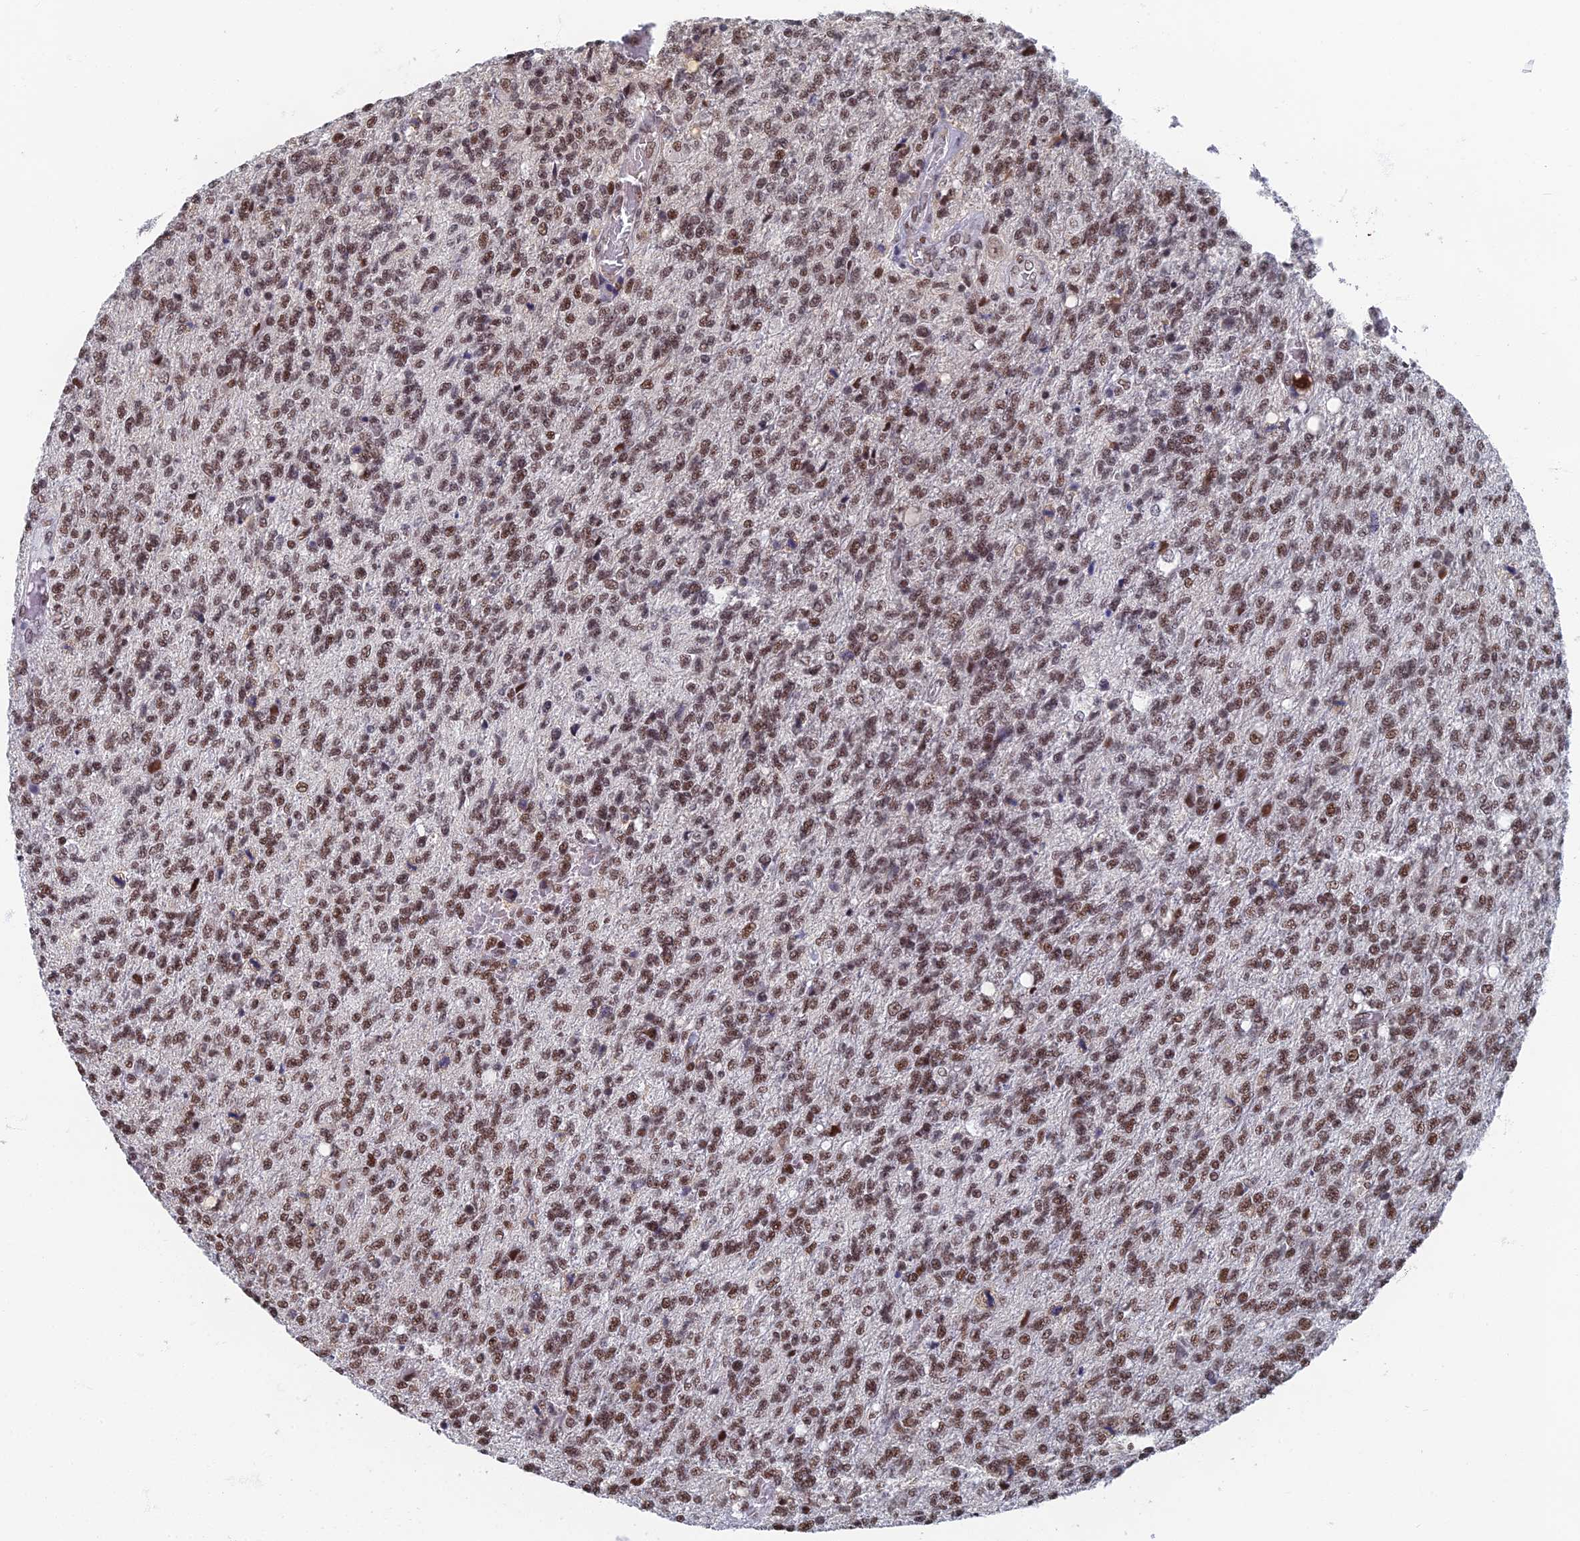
{"staining": {"intensity": "weak", "quantity": ">75%", "location": "nuclear"}, "tissue": "glioma", "cell_type": "Tumor cells", "image_type": "cancer", "snomed": [{"axis": "morphology", "description": "Glioma, malignant, High grade"}, {"axis": "topography", "description": "Brain"}], "caption": "IHC histopathology image of neoplastic tissue: human malignant high-grade glioma stained using immunohistochemistry (IHC) demonstrates low levels of weak protein expression localized specifically in the nuclear of tumor cells, appearing as a nuclear brown color.", "gene": "TAF13", "patient": {"sex": "male", "age": 56}}